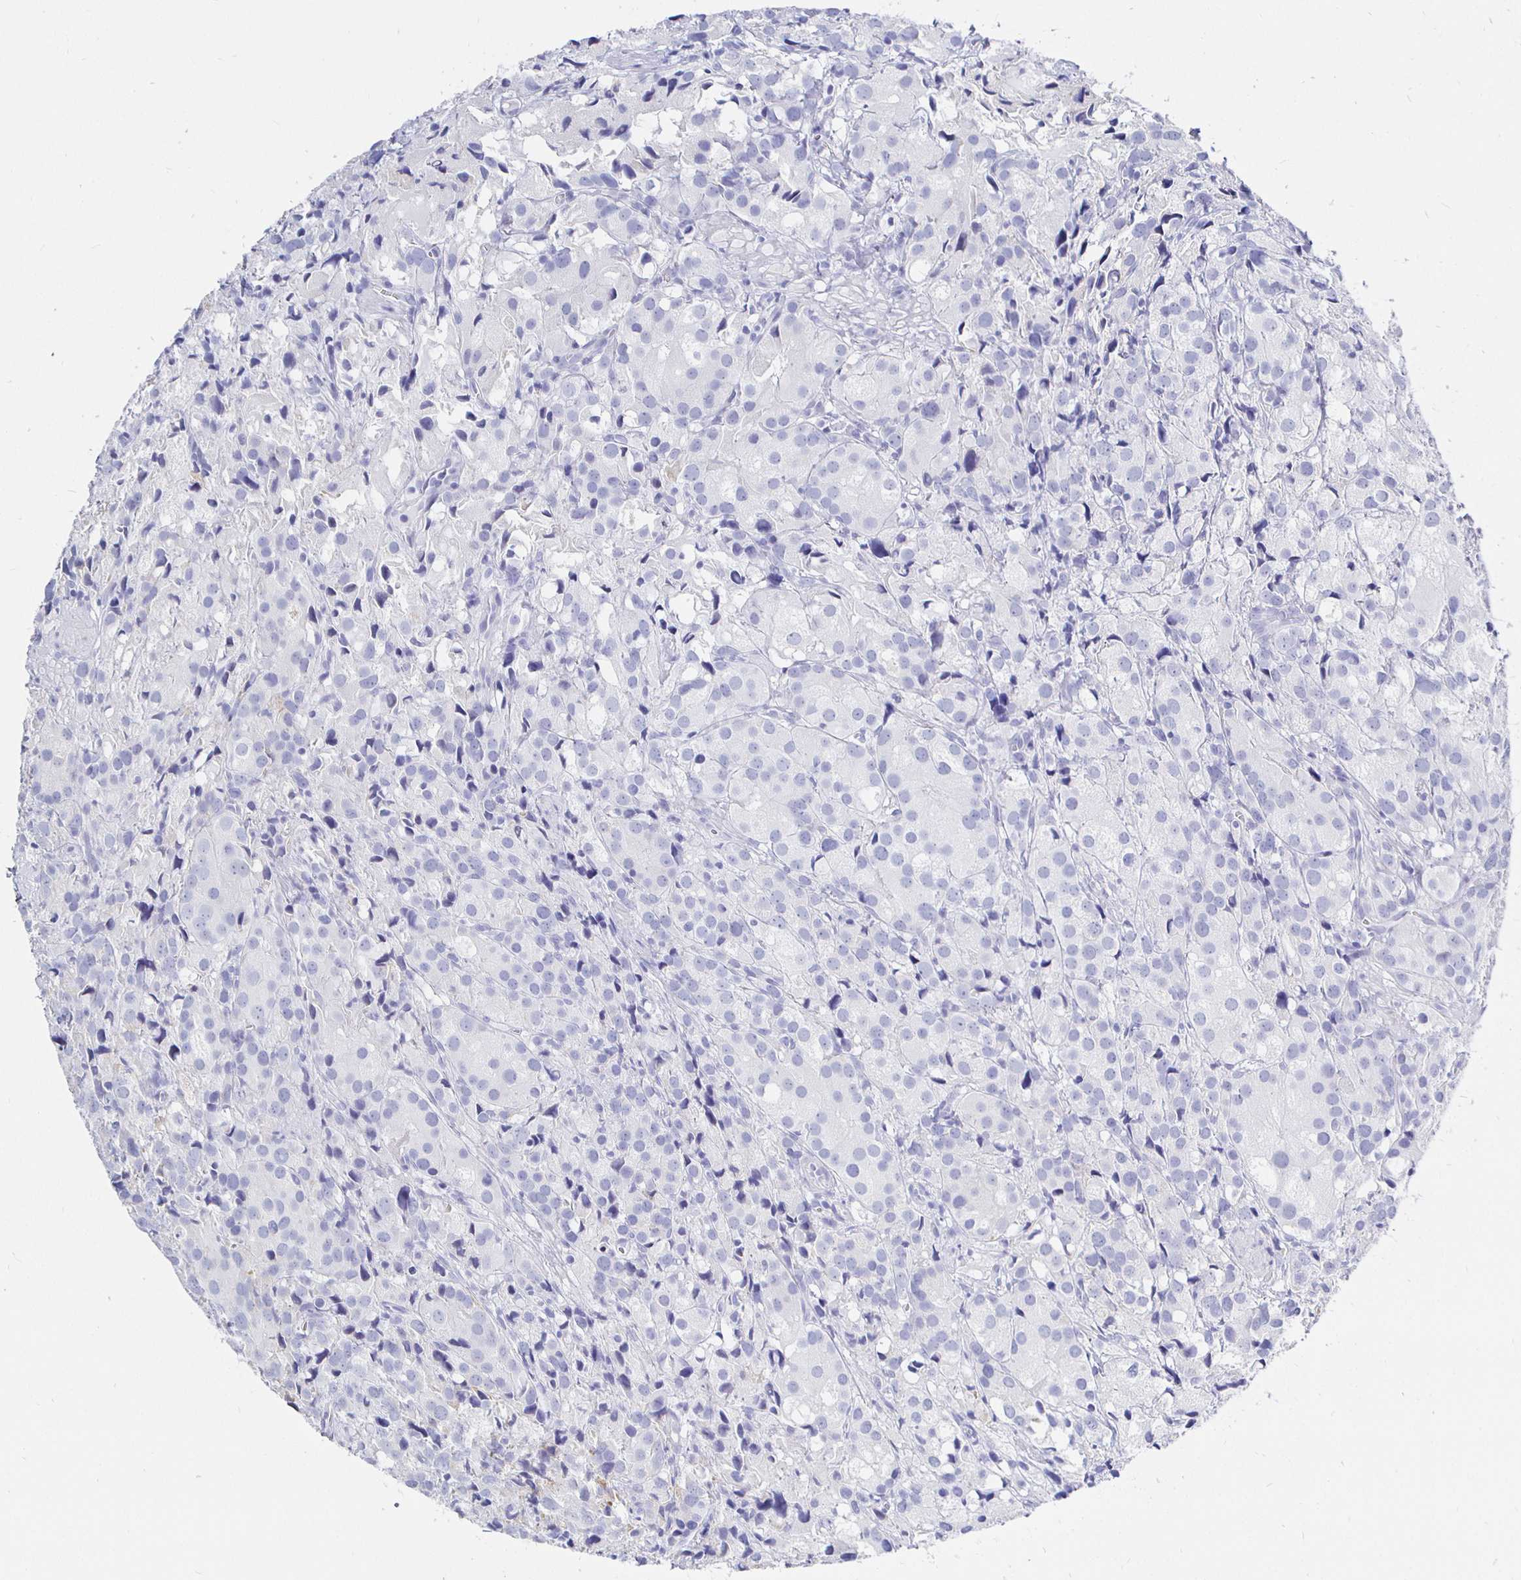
{"staining": {"intensity": "negative", "quantity": "none", "location": "none"}, "tissue": "prostate cancer", "cell_type": "Tumor cells", "image_type": "cancer", "snomed": [{"axis": "morphology", "description": "Adenocarcinoma, High grade"}, {"axis": "topography", "description": "Prostate"}], "caption": "Prostate cancer (high-grade adenocarcinoma) was stained to show a protein in brown. There is no significant expression in tumor cells.", "gene": "CR2", "patient": {"sex": "male", "age": 86}}